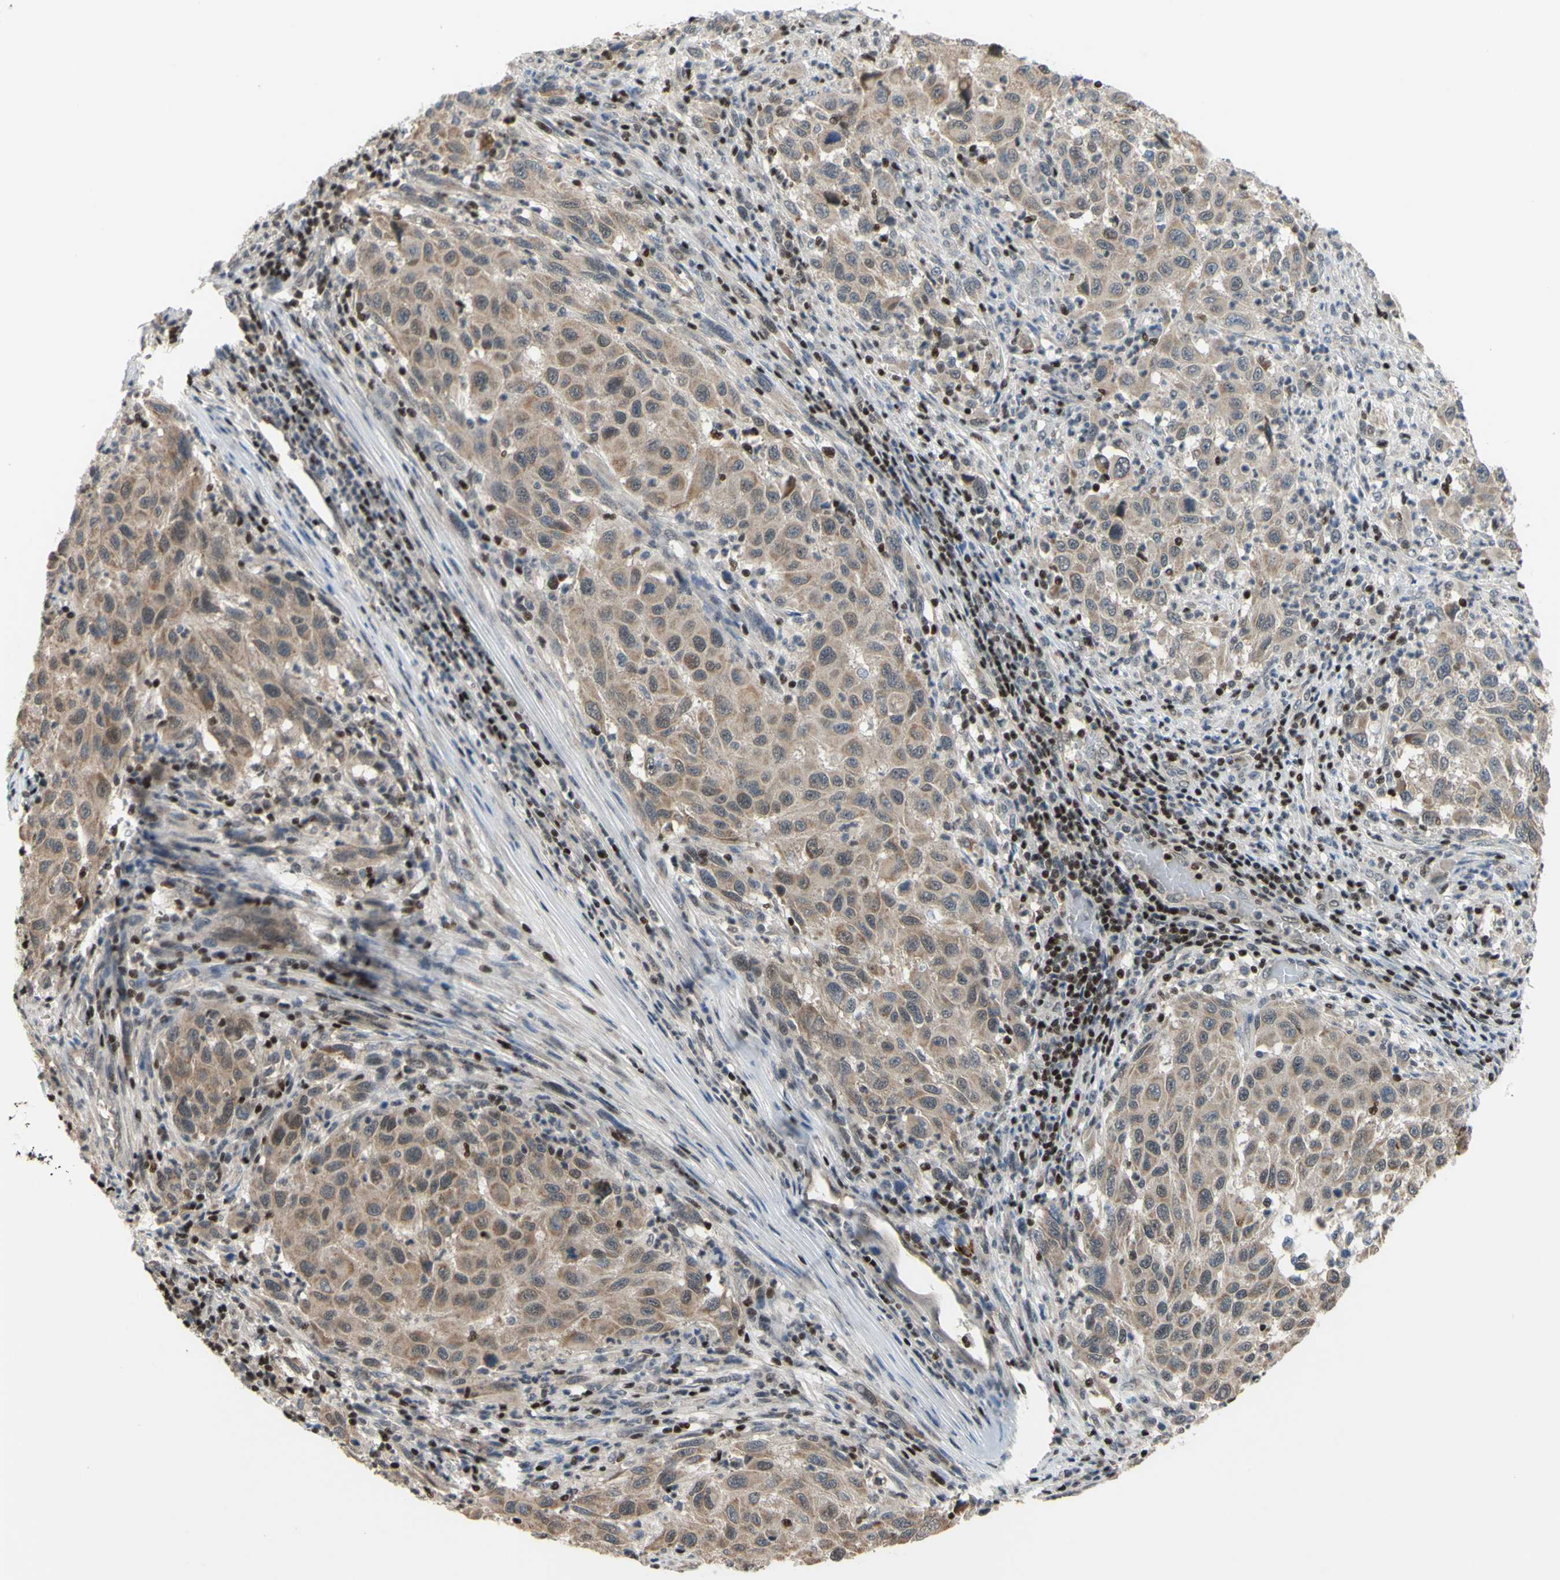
{"staining": {"intensity": "weak", "quantity": ">75%", "location": "cytoplasmic/membranous"}, "tissue": "melanoma", "cell_type": "Tumor cells", "image_type": "cancer", "snomed": [{"axis": "morphology", "description": "Malignant melanoma, Metastatic site"}, {"axis": "topography", "description": "Lymph node"}], "caption": "Melanoma tissue demonstrates weak cytoplasmic/membranous expression in about >75% of tumor cells, visualized by immunohistochemistry.", "gene": "SP4", "patient": {"sex": "male", "age": 61}}